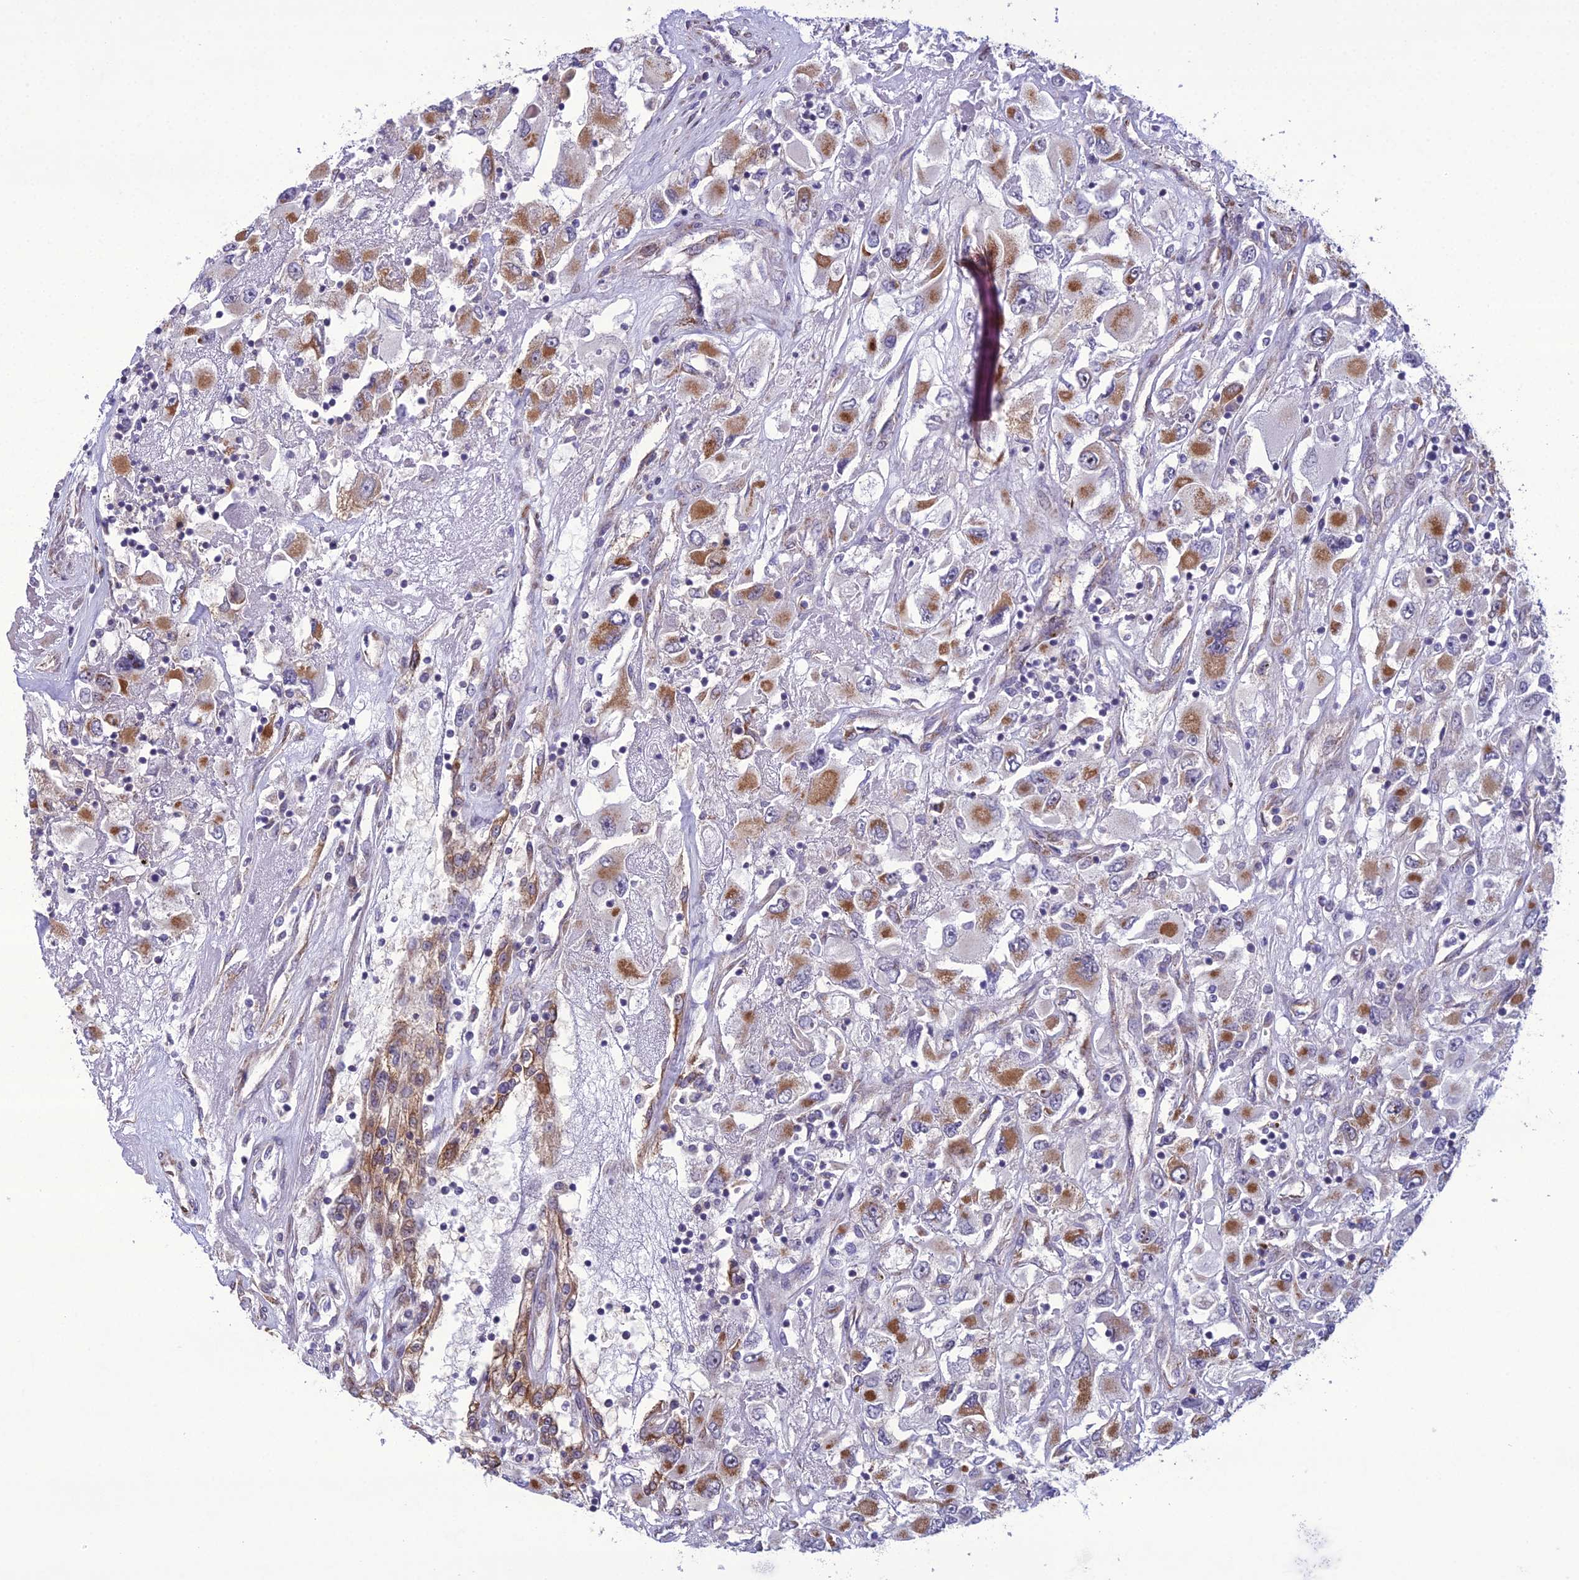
{"staining": {"intensity": "moderate", "quantity": ">75%", "location": "cytoplasmic/membranous"}, "tissue": "renal cancer", "cell_type": "Tumor cells", "image_type": "cancer", "snomed": [{"axis": "morphology", "description": "Adenocarcinoma, NOS"}, {"axis": "topography", "description": "Kidney"}], "caption": "Immunohistochemistry (IHC) photomicrograph of human renal adenocarcinoma stained for a protein (brown), which demonstrates medium levels of moderate cytoplasmic/membranous staining in approximately >75% of tumor cells.", "gene": "NODAL", "patient": {"sex": "female", "age": 52}}